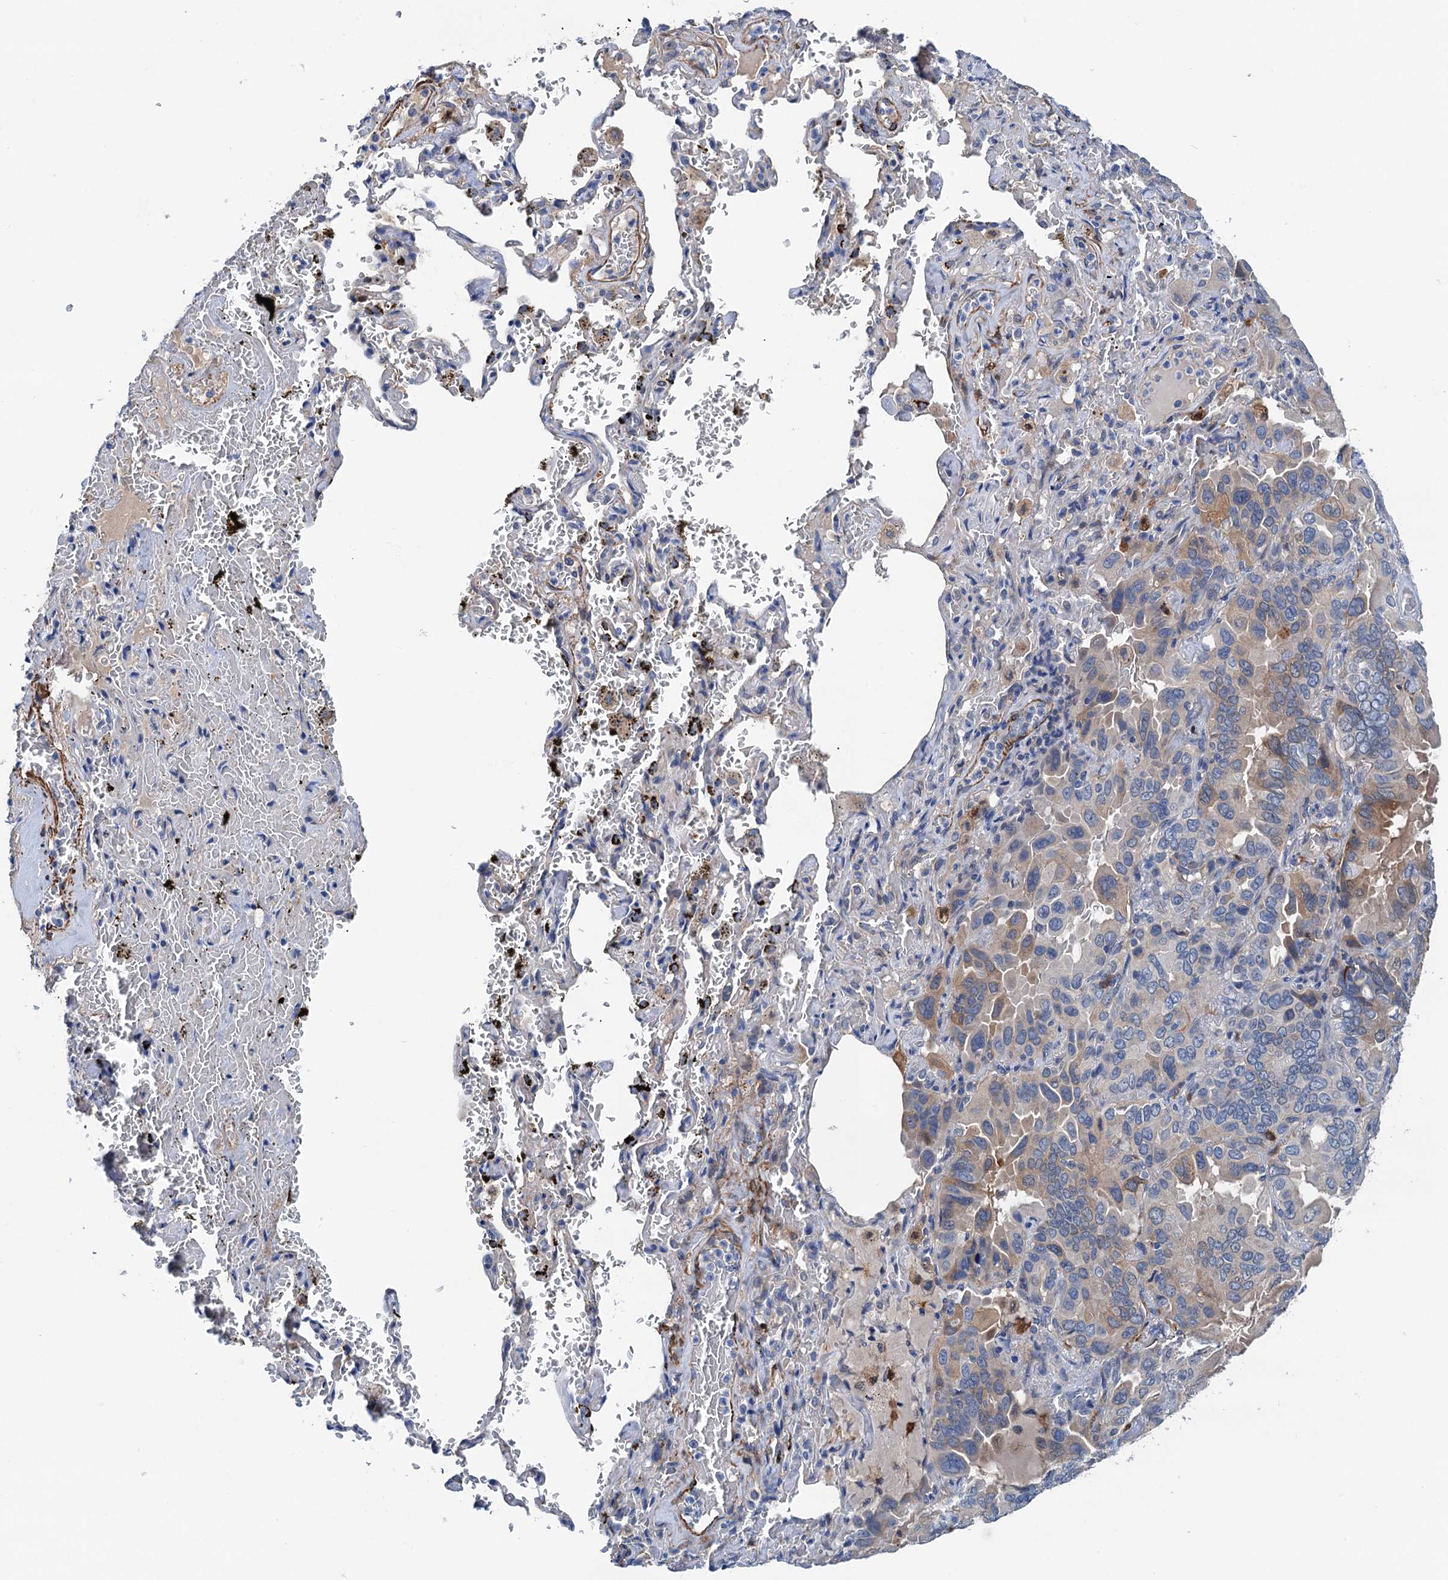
{"staining": {"intensity": "weak", "quantity": "<25%", "location": "cytoplasmic/membranous"}, "tissue": "lung cancer", "cell_type": "Tumor cells", "image_type": "cancer", "snomed": [{"axis": "morphology", "description": "Adenocarcinoma, NOS"}, {"axis": "topography", "description": "Lung"}], "caption": "Tumor cells show no significant protein staining in lung adenocarcinoma. (DAB immunohistochemistry with hematoxylin counter stain).", "gene": "CSTPP1", "patient": {"sex": "male", "age": 64}}